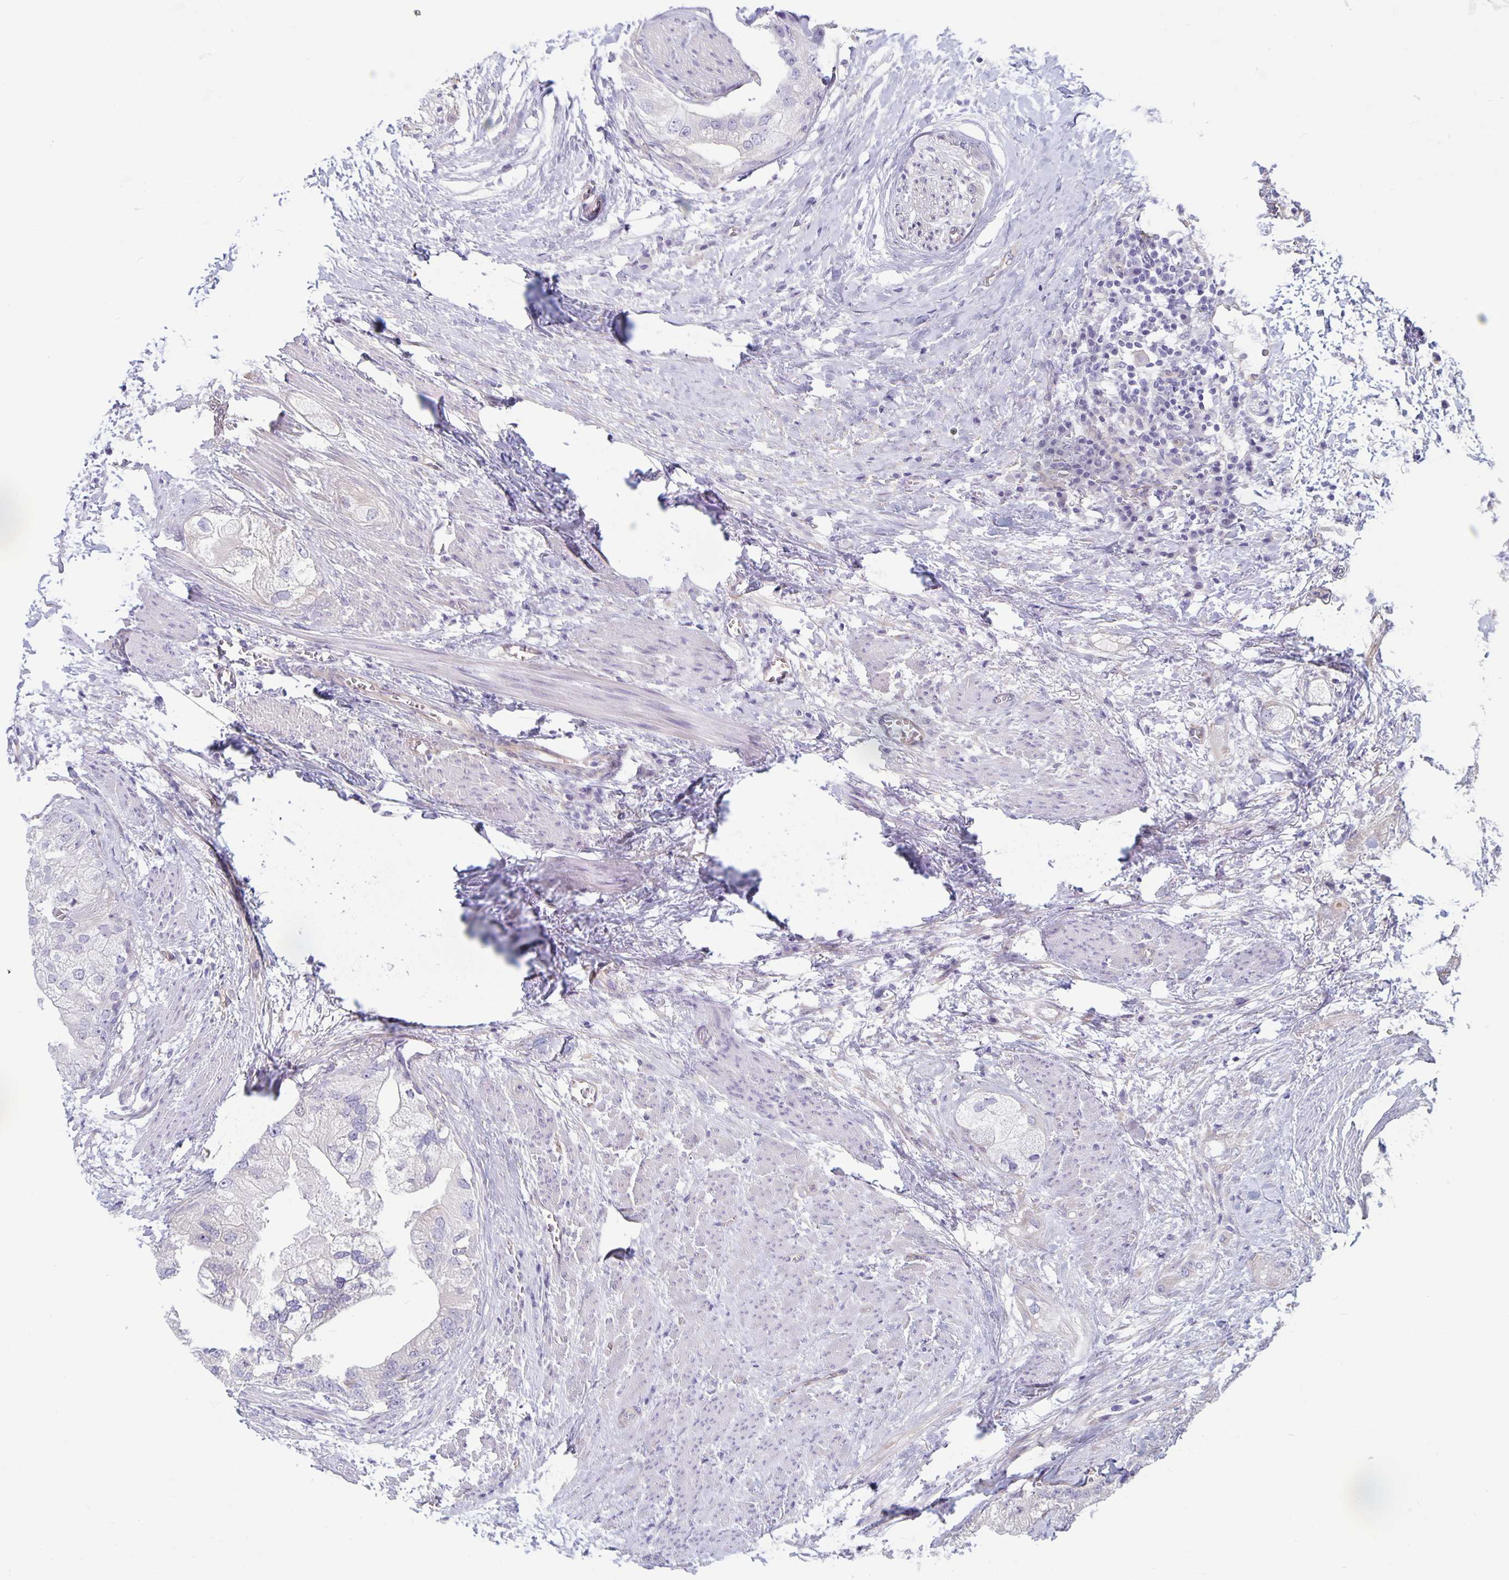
{"staining": {"intensity": "negative", "quantity": "none", "location": "none"}, "tissue": "prostate cancer", "cell_type": "Tumor cells", "image_type": "cancer", "snomed": [{"axis": "morphology", "description": "Adenocarcinoma, High grade"}, {"axis": "topography", "description": "Prostate"}], "caption": "Immunohistochemistry image of prostate cancer (adenocarcinoma (high-grade)) stained for a protein (brown), which exhibits no expression in tumor cells. The staining was performed using DAB to visualize the protein expression in brown, while the nuclei were stained in blue with hematoxylin (Magnification: 20x).", "gene": "PLCB3", "patient": {"sex": "male", "age": 70}}